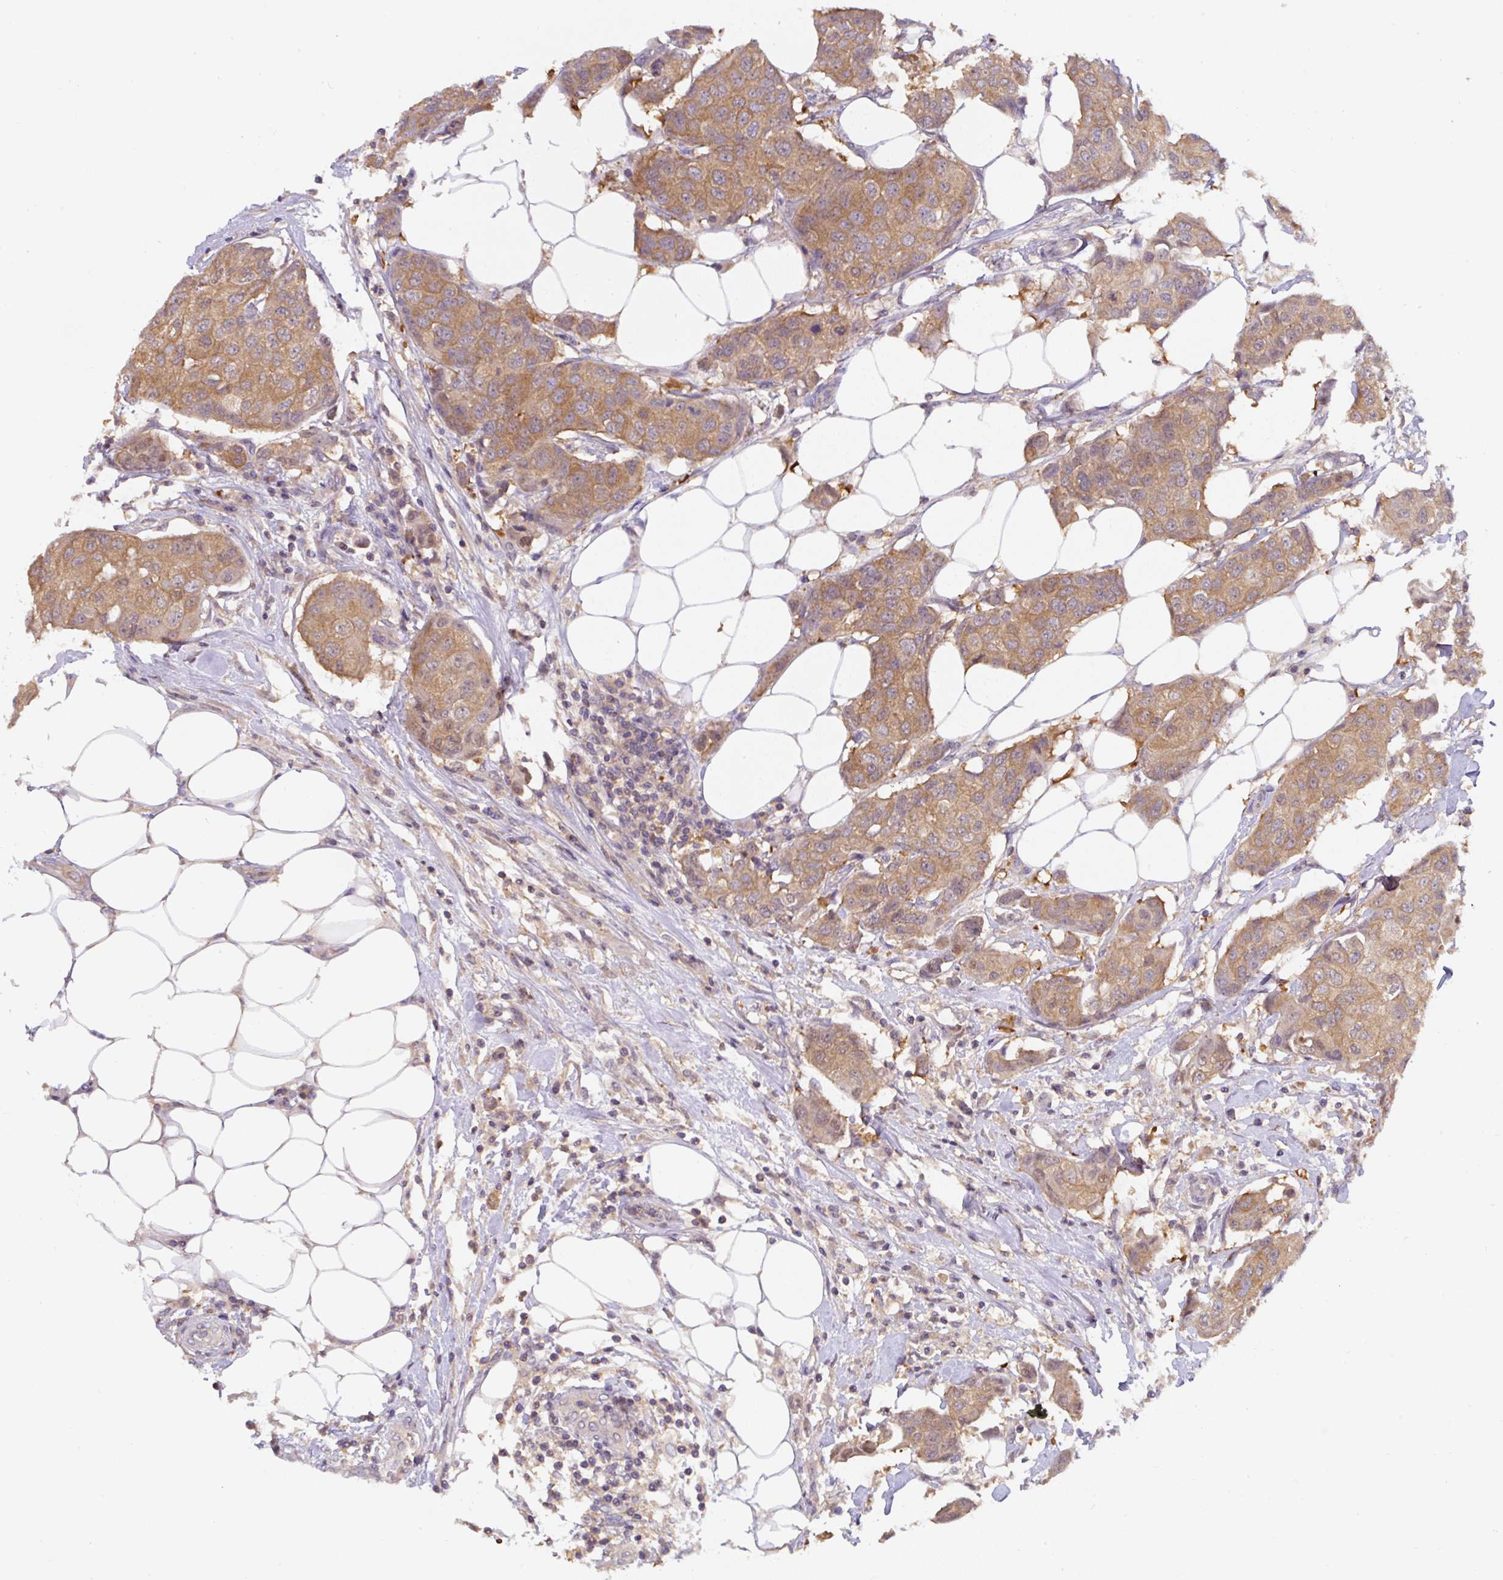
{"staining": {"intensity": "moderate", "quantity": ">75%", "location": "cytoplasmic/membranous"}, "tissue": "breast cancer", "cell_type": "Tumor cells", "image_type": "cancer", "snomed": [{"axis": "morphology", "description": "Duct carcinoma"}, {"axis": "topography", "description": "Breast"}, {"axis": "topography", "description": "Lymph node"}], "caption": "Immunohistochemistry (DAB) staining of breast invasive ductal carcinoma reveals moderate cytoplasmic/membranous protein staining in about >75% of tumor cells. The protein is shown in brown color, while the nuclei are stained blue.", "gene": "ST13", "patient": {"sex": "female", "age": 80}}